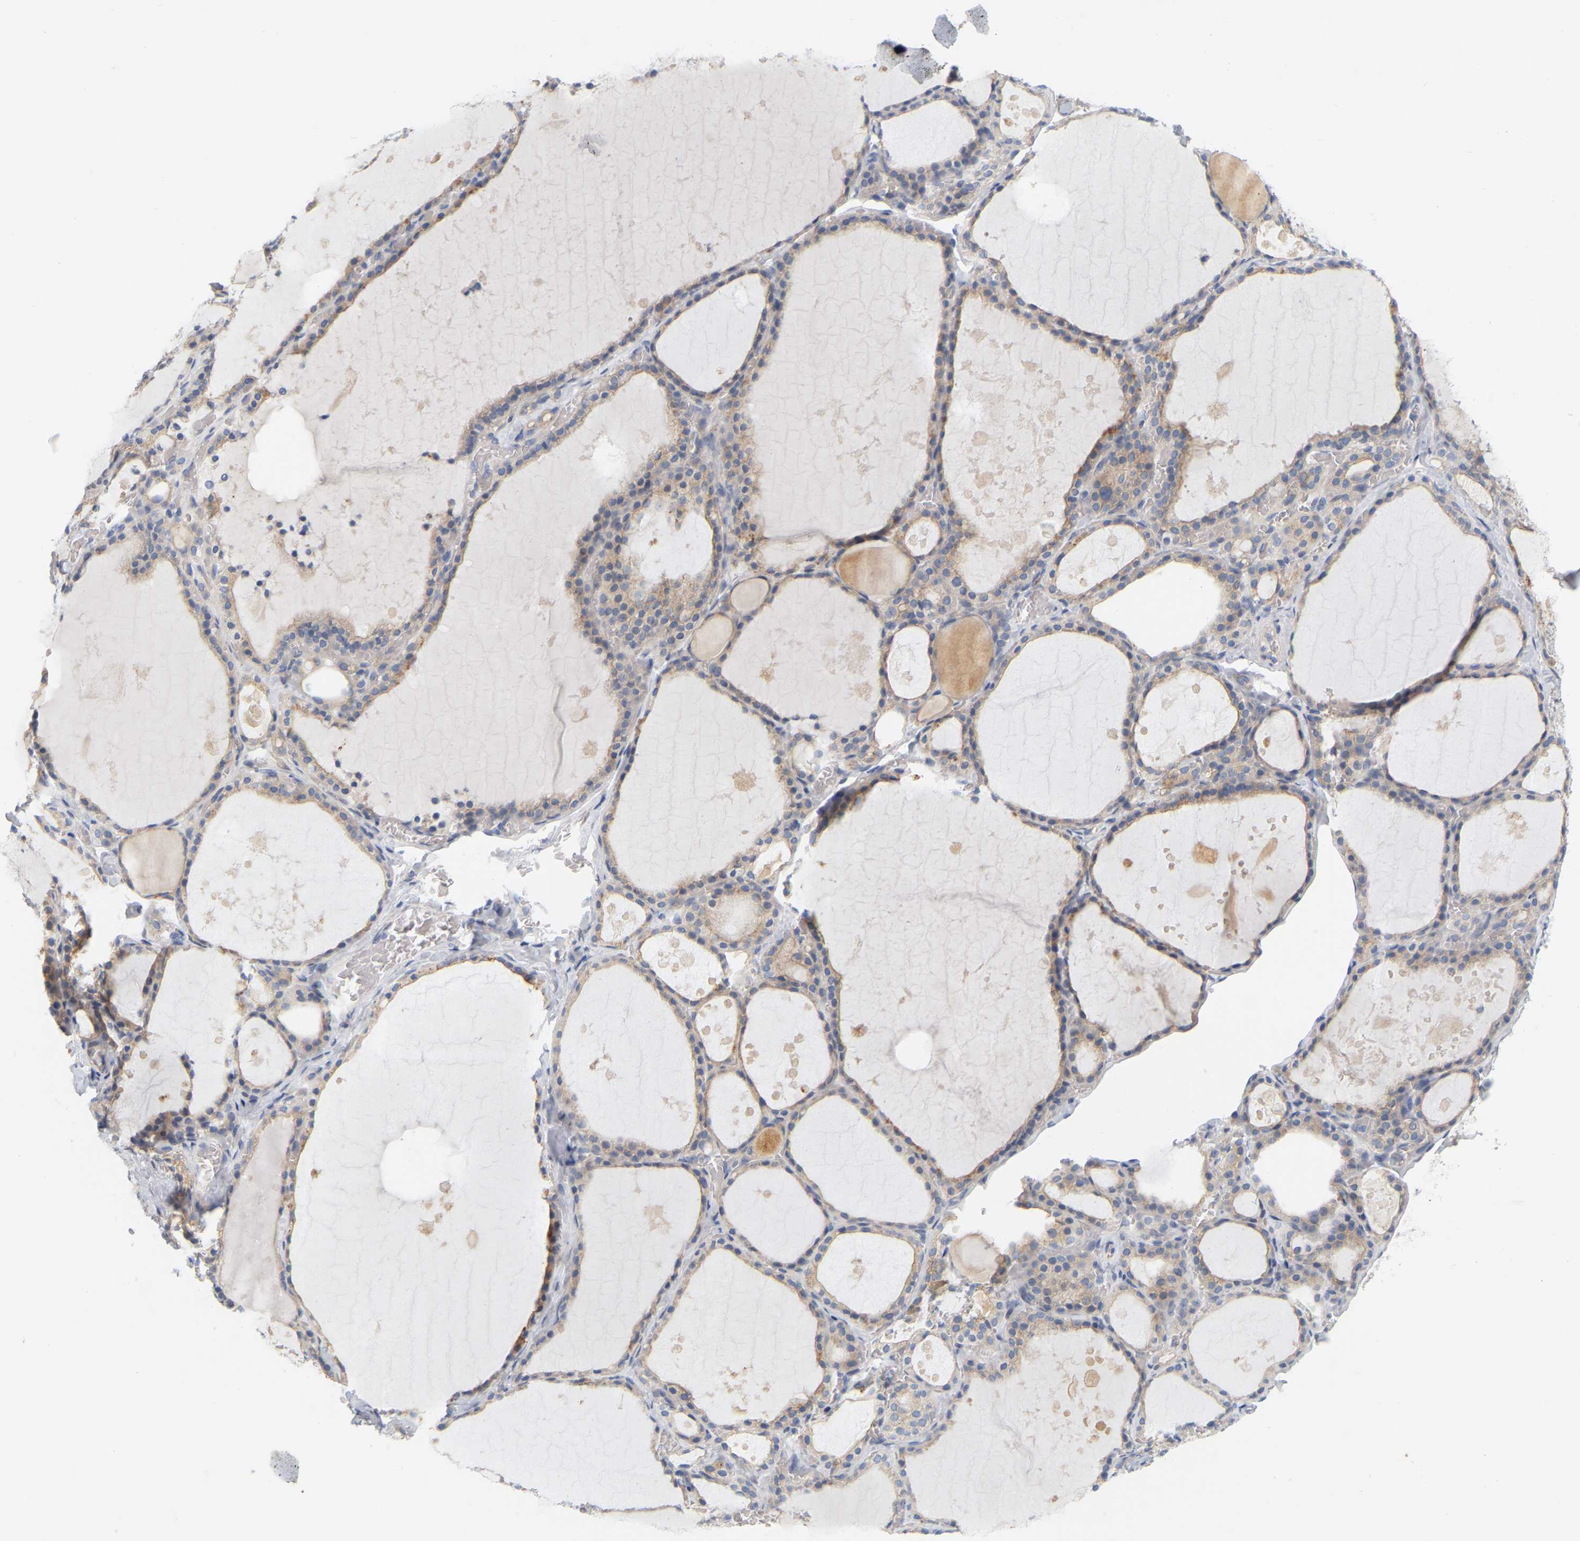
{"staining": {"intensity": "weak", "quantity": ">75%", "location": "cytoplasmic/membranous"}, "tissue": "thyroid gland", "cell_type": "Glandular cells", "image_type": "normal", "snomed": [{"axis": "morphology", "description": "Normal tissue, NOS"}, {"axis": "topography", "description": "Thyroid gland"}], "caption": "Protein staining displays weak cytoplasmic/membranous staining in approximately >75% of glandular cells in normal thyroid gland. The staining is performed using DAB (3,3'-diaminobenzidine) brown chromogen to label protein expression. The nuclei are counter-stained blue using hematoxylin.", "gene": "MINDY4", "patient": {"sex": "male", "age": 56}}